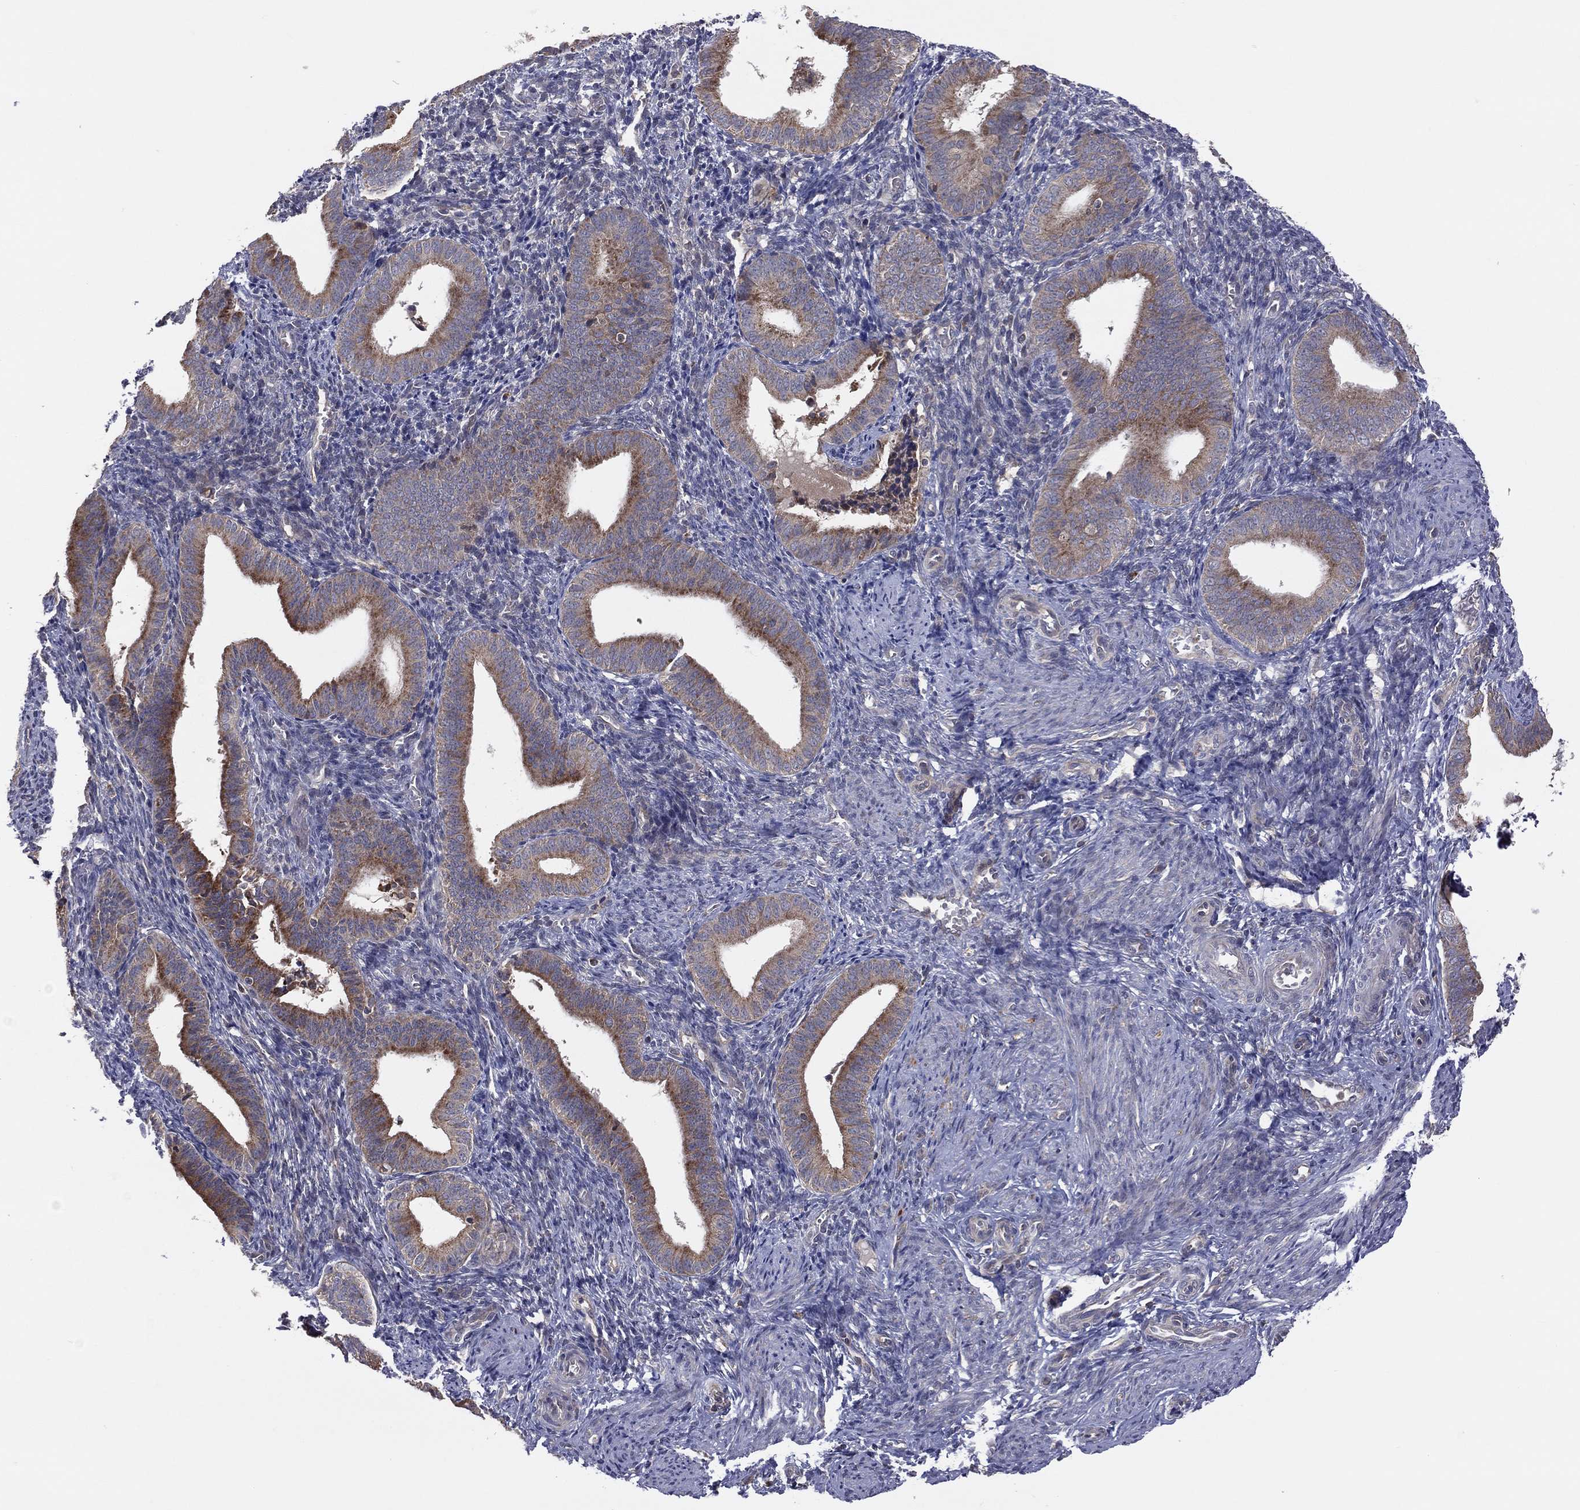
{"staining": {"intensity": "negative", "quantity": "none", "location": "none"}, "tissue": "endometrium", "cell_type": "Cells in endometrial stroma", "image_type": "normal", "snomed": [{"axis": "morphology", "description": "Normal tissue, NOS"}, {"axis": "topography", "description": "Endometrium"}], "caption": "The image exhibits no significant positivity in cells in endometrial stroma of endometrium. (DAB immunohistochemistry (IHC) visualized using brightfield microscopy, high magnification).", "gene": "STARD3", "patient": {"sex": "female", "age": 42}}